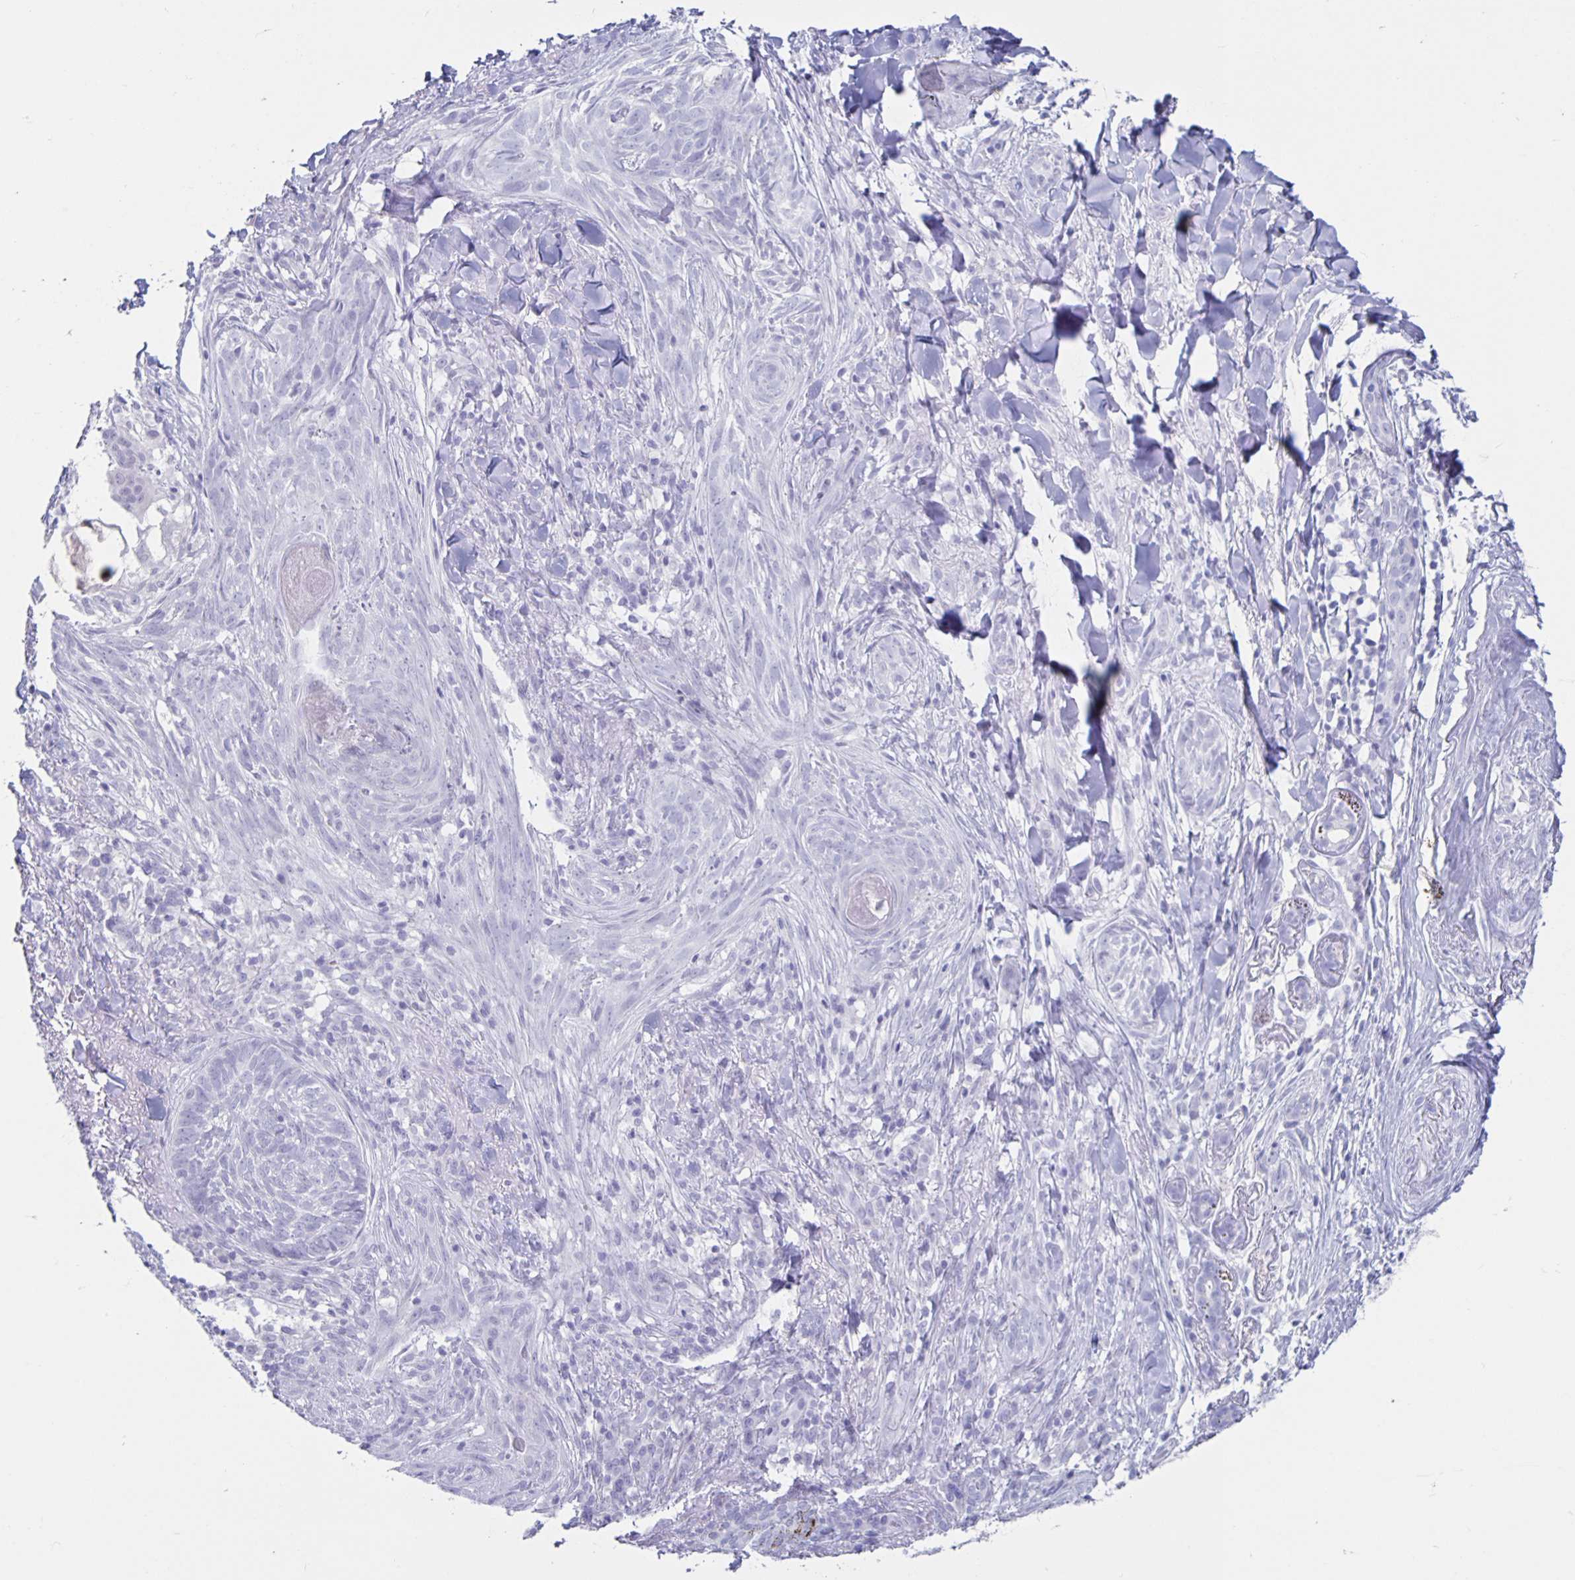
{"staining": {"intensity": "negative", "quantity": "none", "location": "none"}, "tissue": "skin cancer", "cell_type": "Tumor cells", "image_type": "cancer", "snomed": [{"axis": "morphology", "description": "Basal cell carcinoma"}, {"axis": "topography", "description": "Skin"}], "caption": "An image of skin cancer (basal cell carcinoma) stained for a protein displays no brown staining in tumor cells.", "gene": "CT45A5", "patient": {"sex": "female", "age": 93}}